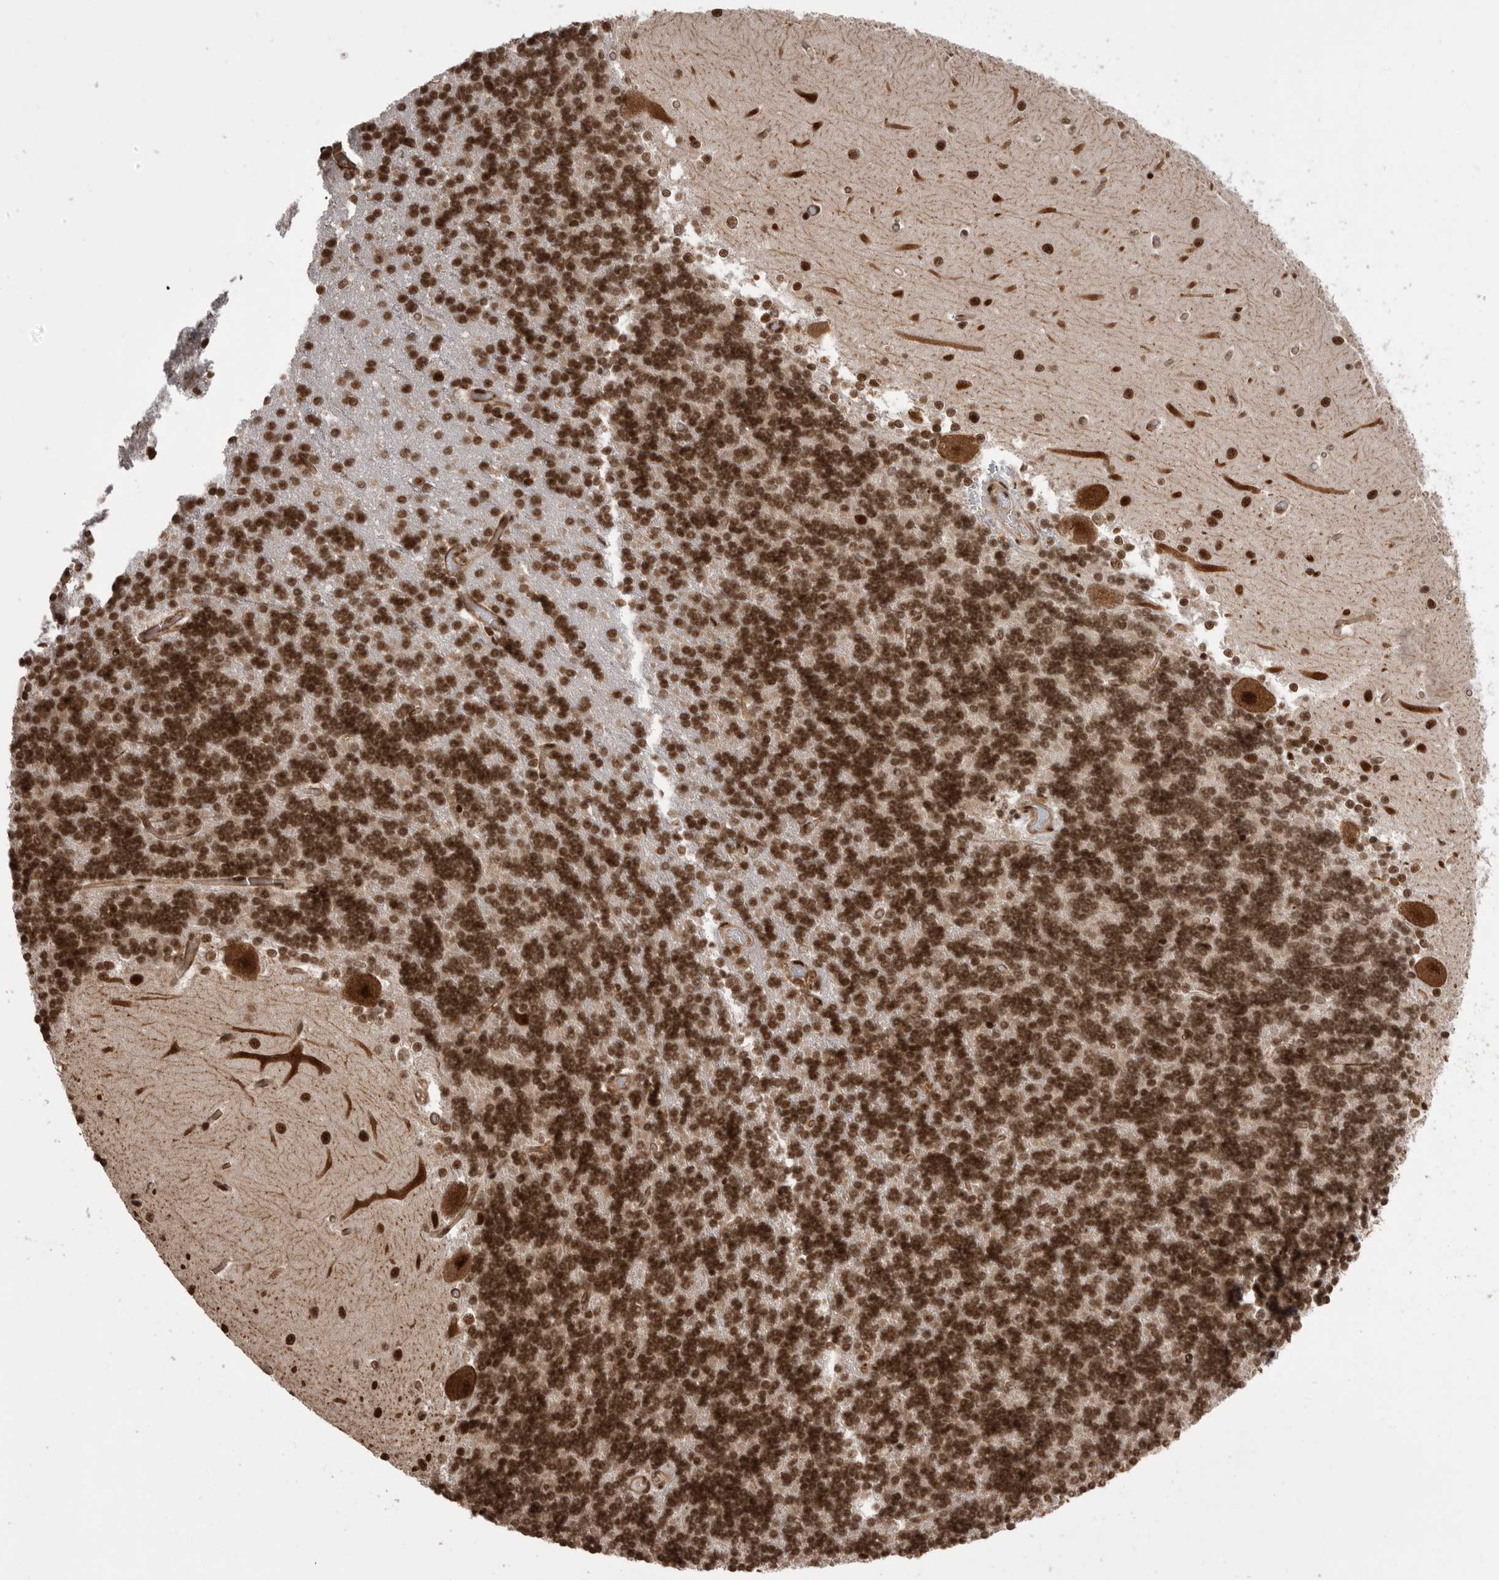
{"staining": {"intensity": "strong", "quantity": ">75%", "location": "nuclear"}, "tissue": "cerebellum", "cell_type": "Cells in granular layer", "image_type": "normal", "snomed": [{"axis": "morphology", "description": "Normal tissue, NOS"}, {"axis": "topography", "description": "Cerebellum"}], "caption": "Cells in granular layer show high levels of strong nuclear positivity in about >75% of cells in benign cerebellum.", "gene": "PPP1R8", "patient": {"sex": "male", "age": 37}}